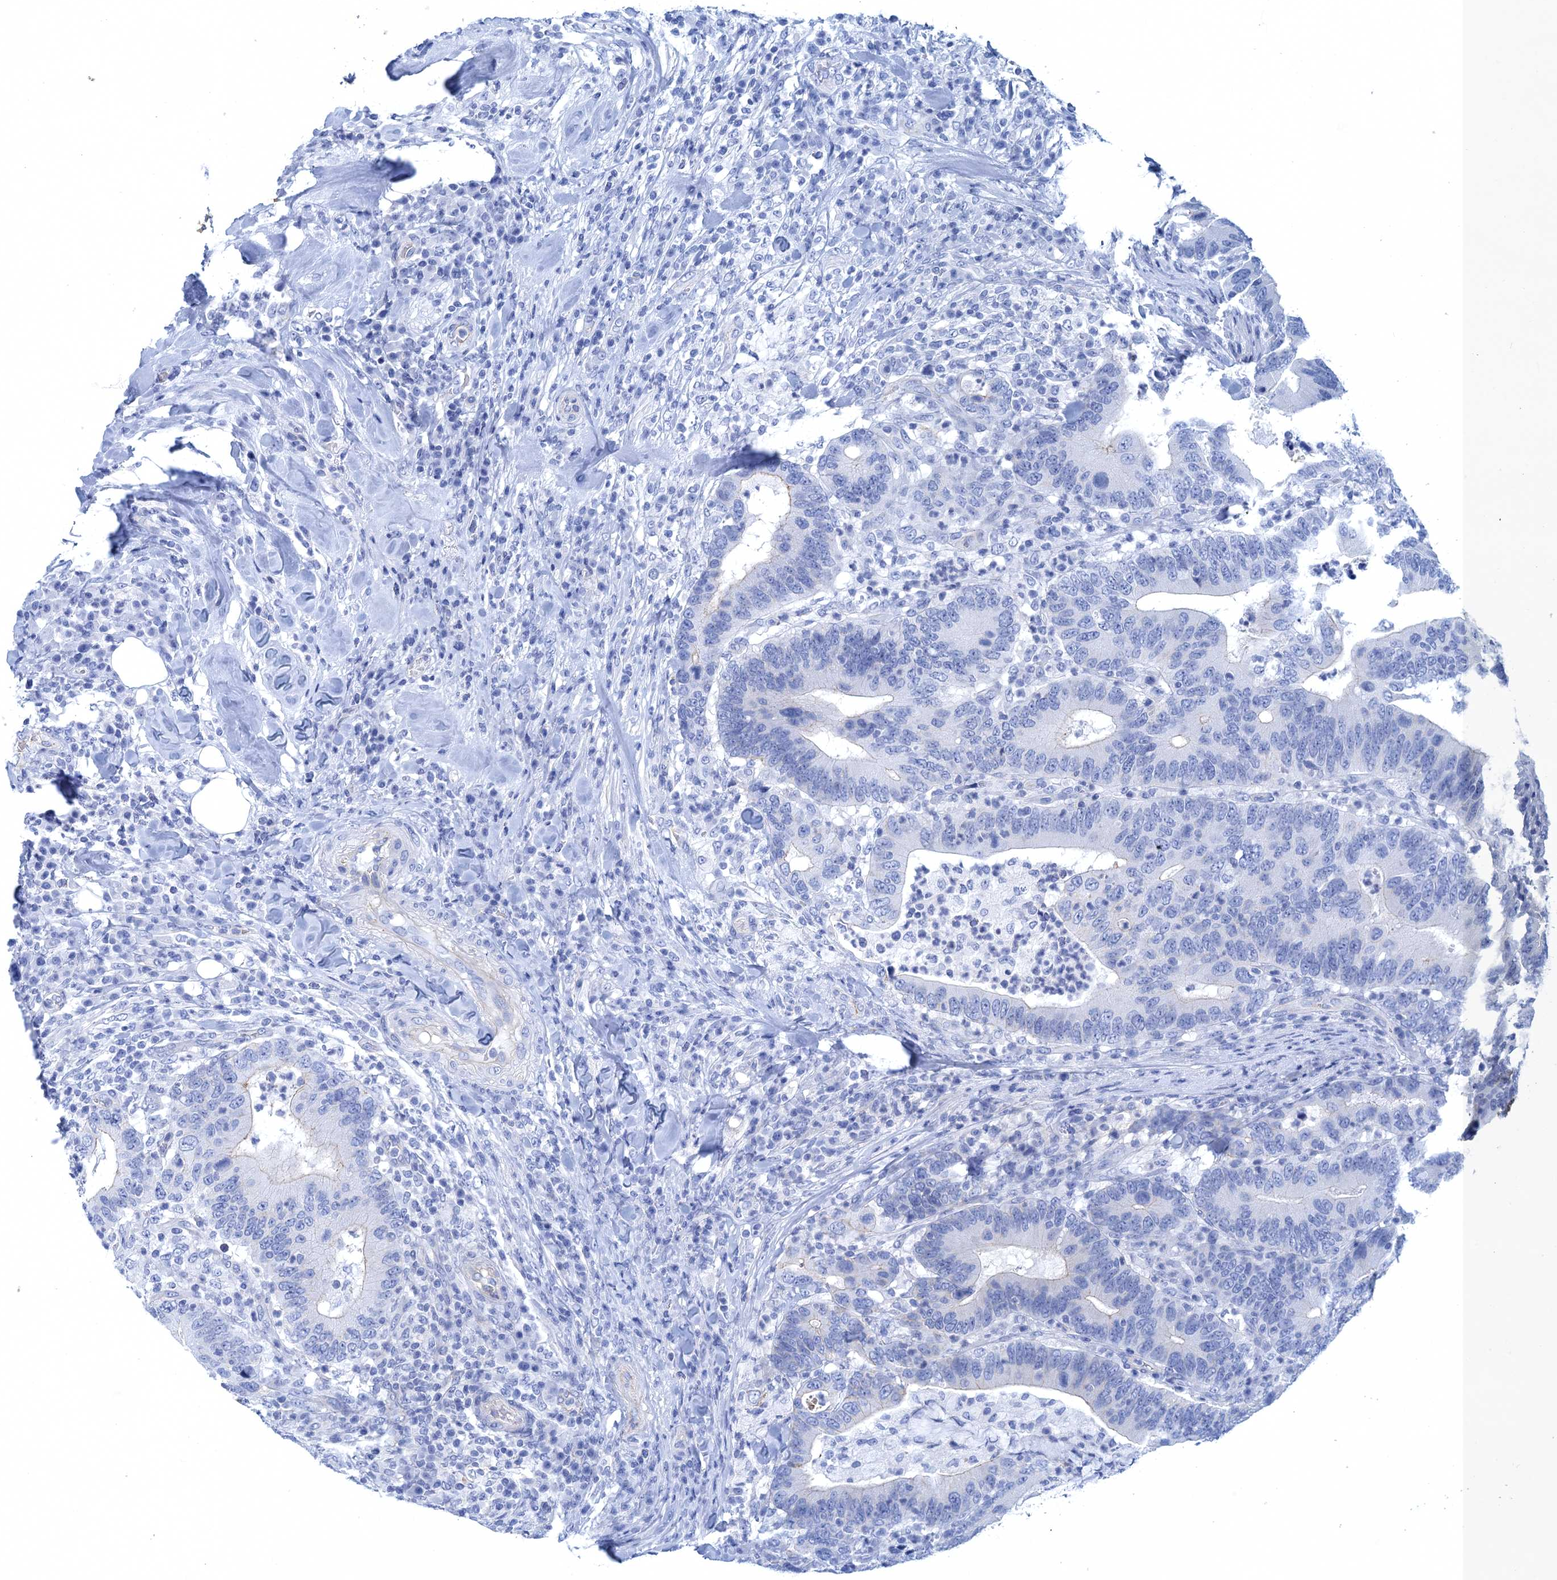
{"staining": {"intensity": "negative", "quantity": "none", "location": "none"}, "tissue": "colorectal cancer", "cell_type": "Tumor cells", "image_type": "cancer", "snomed": [{"axis": "morphology", "description": "Adenocarcinoma, NOS"}, {"axis": "topography", "description": "Colon"}], "caption": "A high-resolution histopathology image shows IHC staining of adenocarcinoma (colorectal), which demonstrates no significant expression in tumor cells.", "gene": "CALML5", "patient": {"sex": "female", "age": 66}}